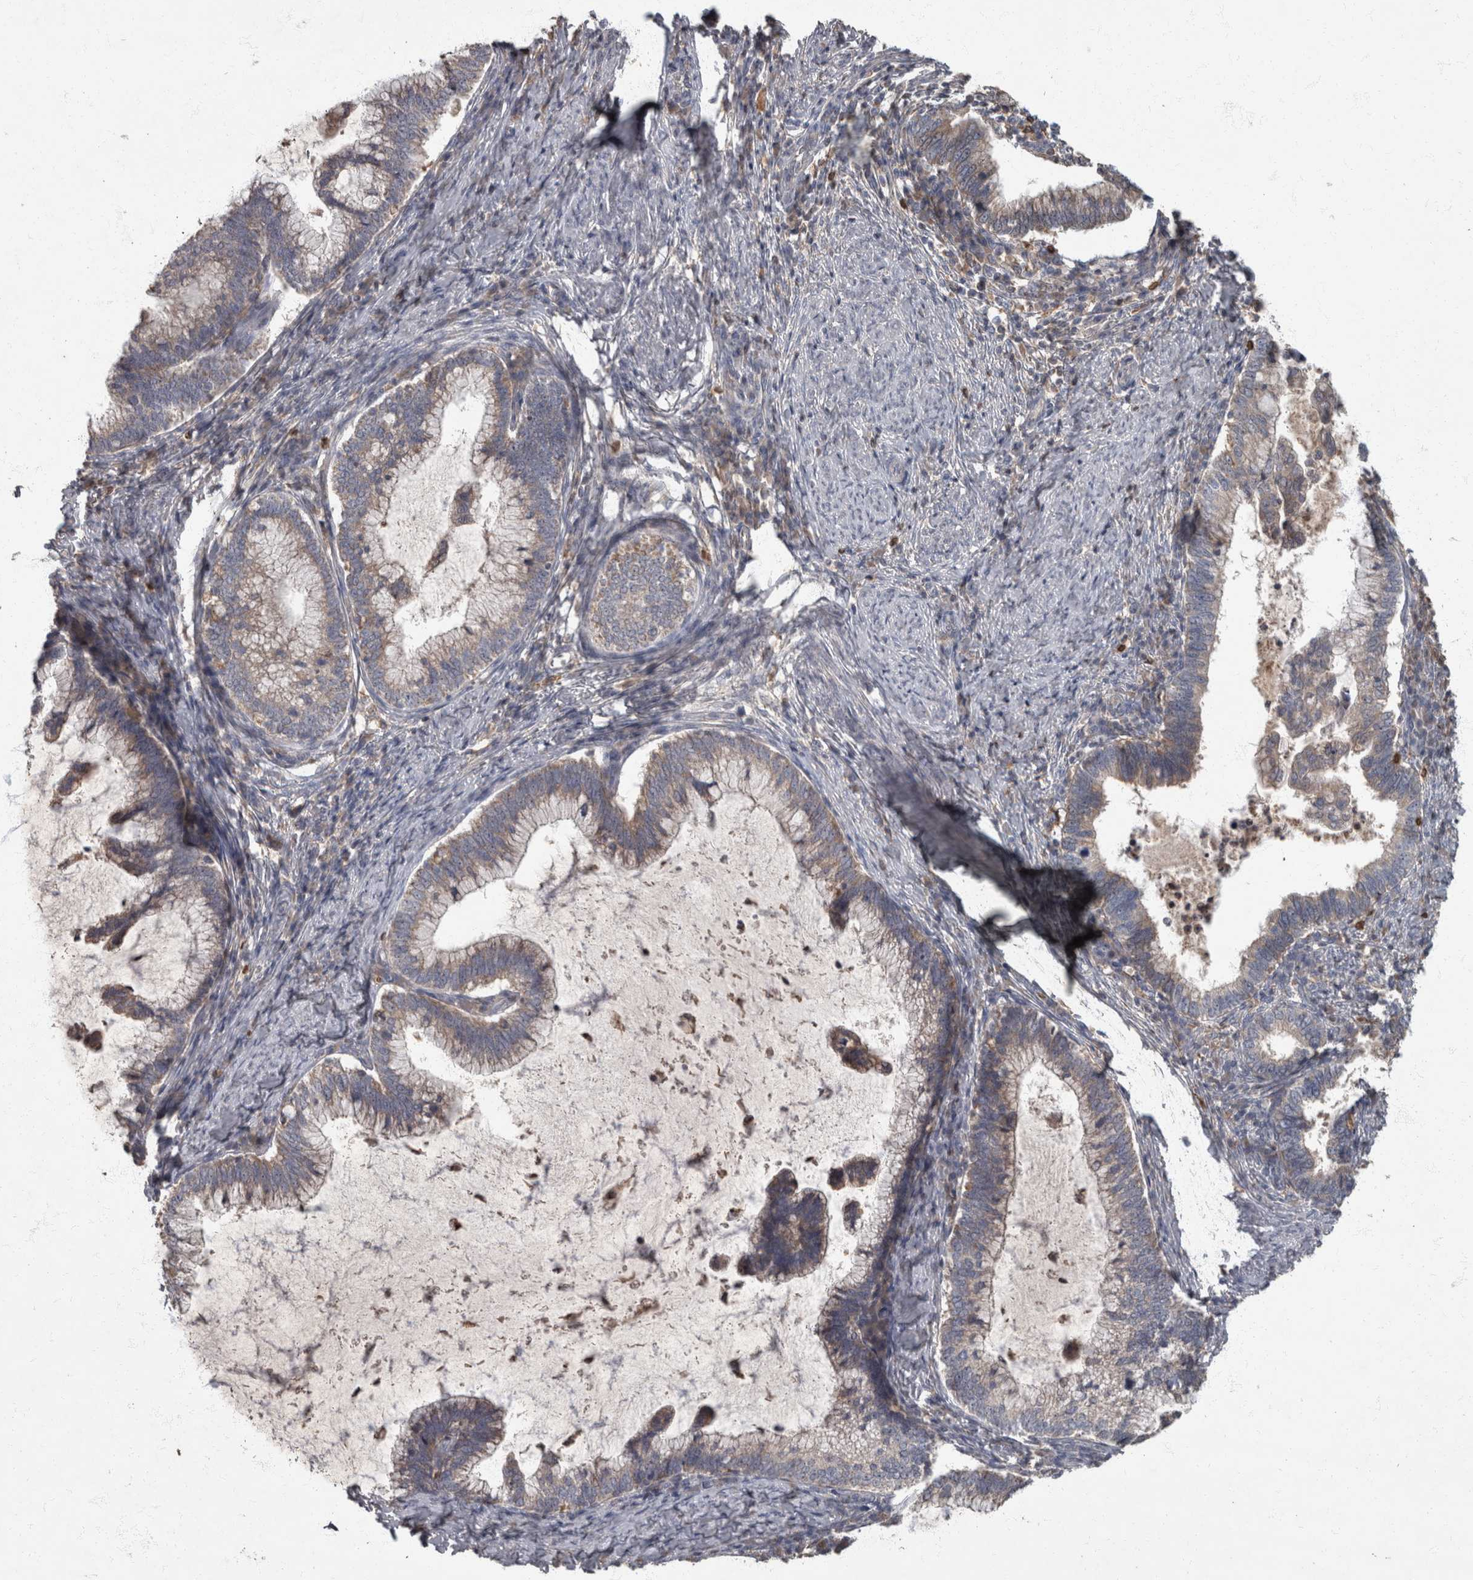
{"staining": {"intensity": "weak", "quantity": "<25%", "location": "cytoplasmic/membranous"}, "tissue": "cervical cancer", "cell_type": "Tumor cells", "image_type": "cancer", "snomed": [{"axis": "morphology", "description": "Adenocarcinoma, NOS"}, {"axis": "topography", "description": "Cervix"}], "caption": "There is no significant staining in tumor cells of cervical cancer (adenocarcinoma).", "gene": "PPP1R3C", "patient": {"sex": "female", "age": 36}}